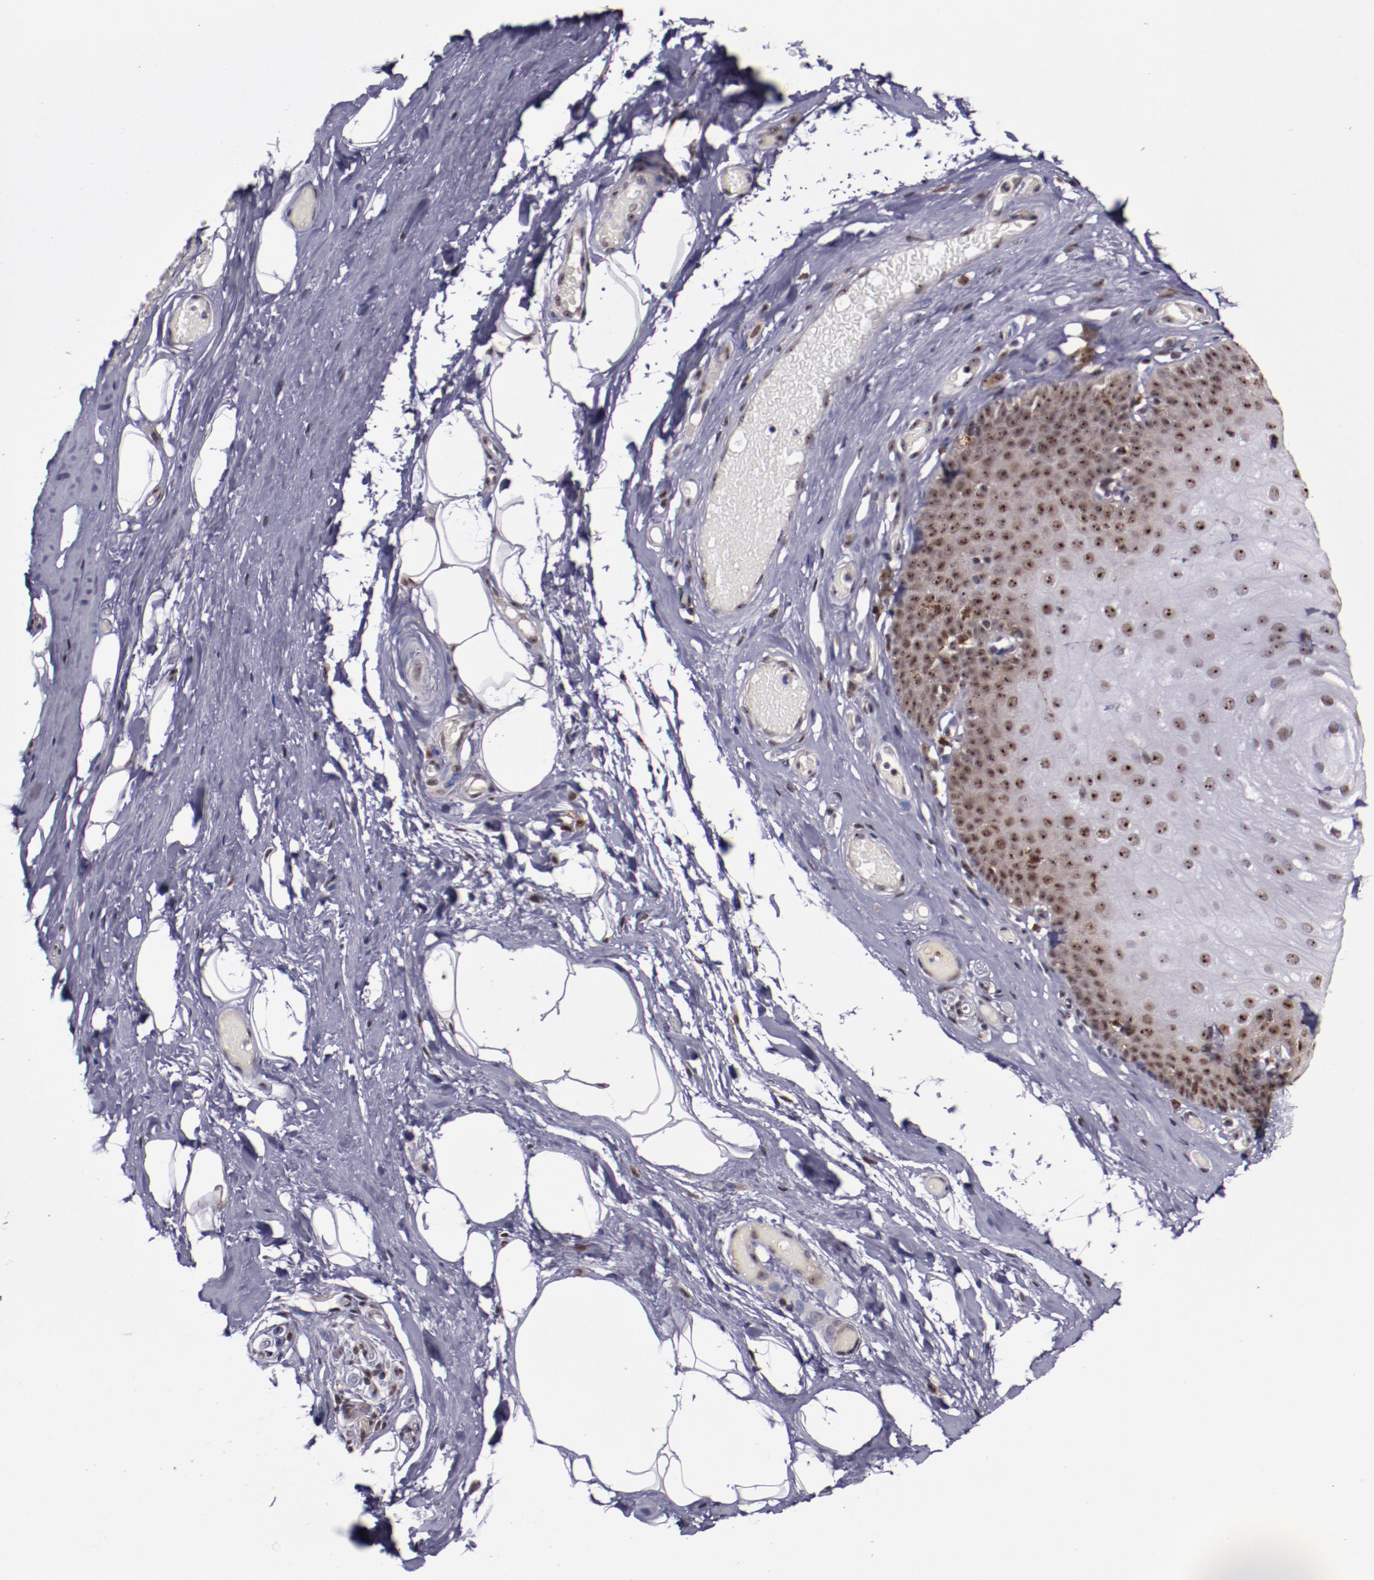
{"staining": {"intensity": "moderate", "quantity": ">75%", "location": "cytoplasmic/membranous,nuclear"}, "tissue": "nasopharynx", "cell_type": "Respiratory epithelial cells", "image_type": "normal", "snomed": [{"axis": "morphology", "description": "Normal tissue, NOS"}, {"axis": "topography", "description": "Nasopharynx"}], "caption": "Protein analysis of benign nasopharynx exhibits moderate cytoplasmic/membranous,nuclear expression in approximately >75% of respiratory epithelial cells.", "gene": "CECR2", "patient": {"sex": "male", "age": 56}}